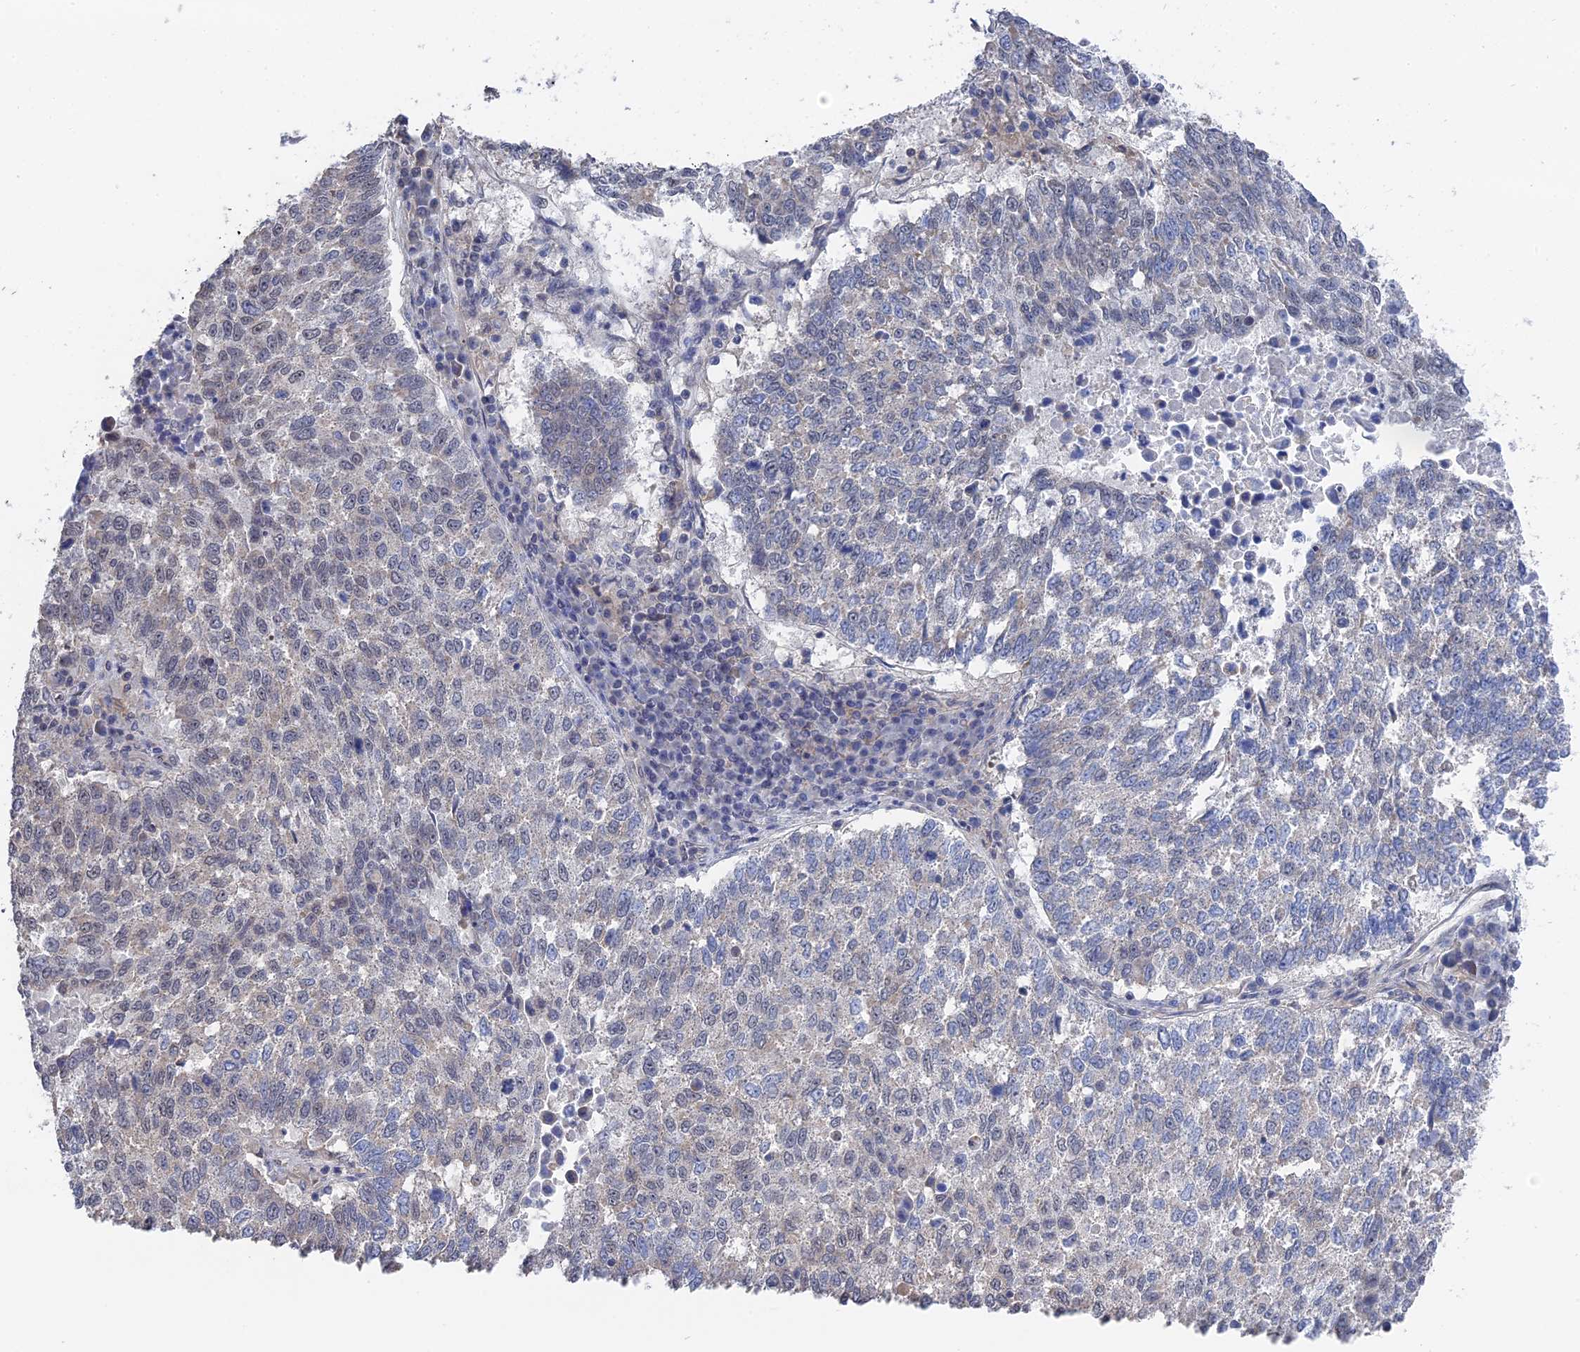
{"staining": {"intensity": "negative", "quantity": "none", "location": "none"}, "tissue": "lung cancer", "cell_type": "Tumor cells", "image_type": "cancer", "snomed": [{"axis": "morphology", "description": "Squamous cell carcinoma, NOS"}, {"axis": "topography", "description": "Lung"}], "caption": "An immunohistochemistry (IHC) photomicrograph of lung cancer (squamous cell carcinoma) is shown. There is no staining in tumor cells of lung cancer (squamous cell carcinoma).", "gene": "TSSC4", "patient": {"sex": "male", "age": 73}}